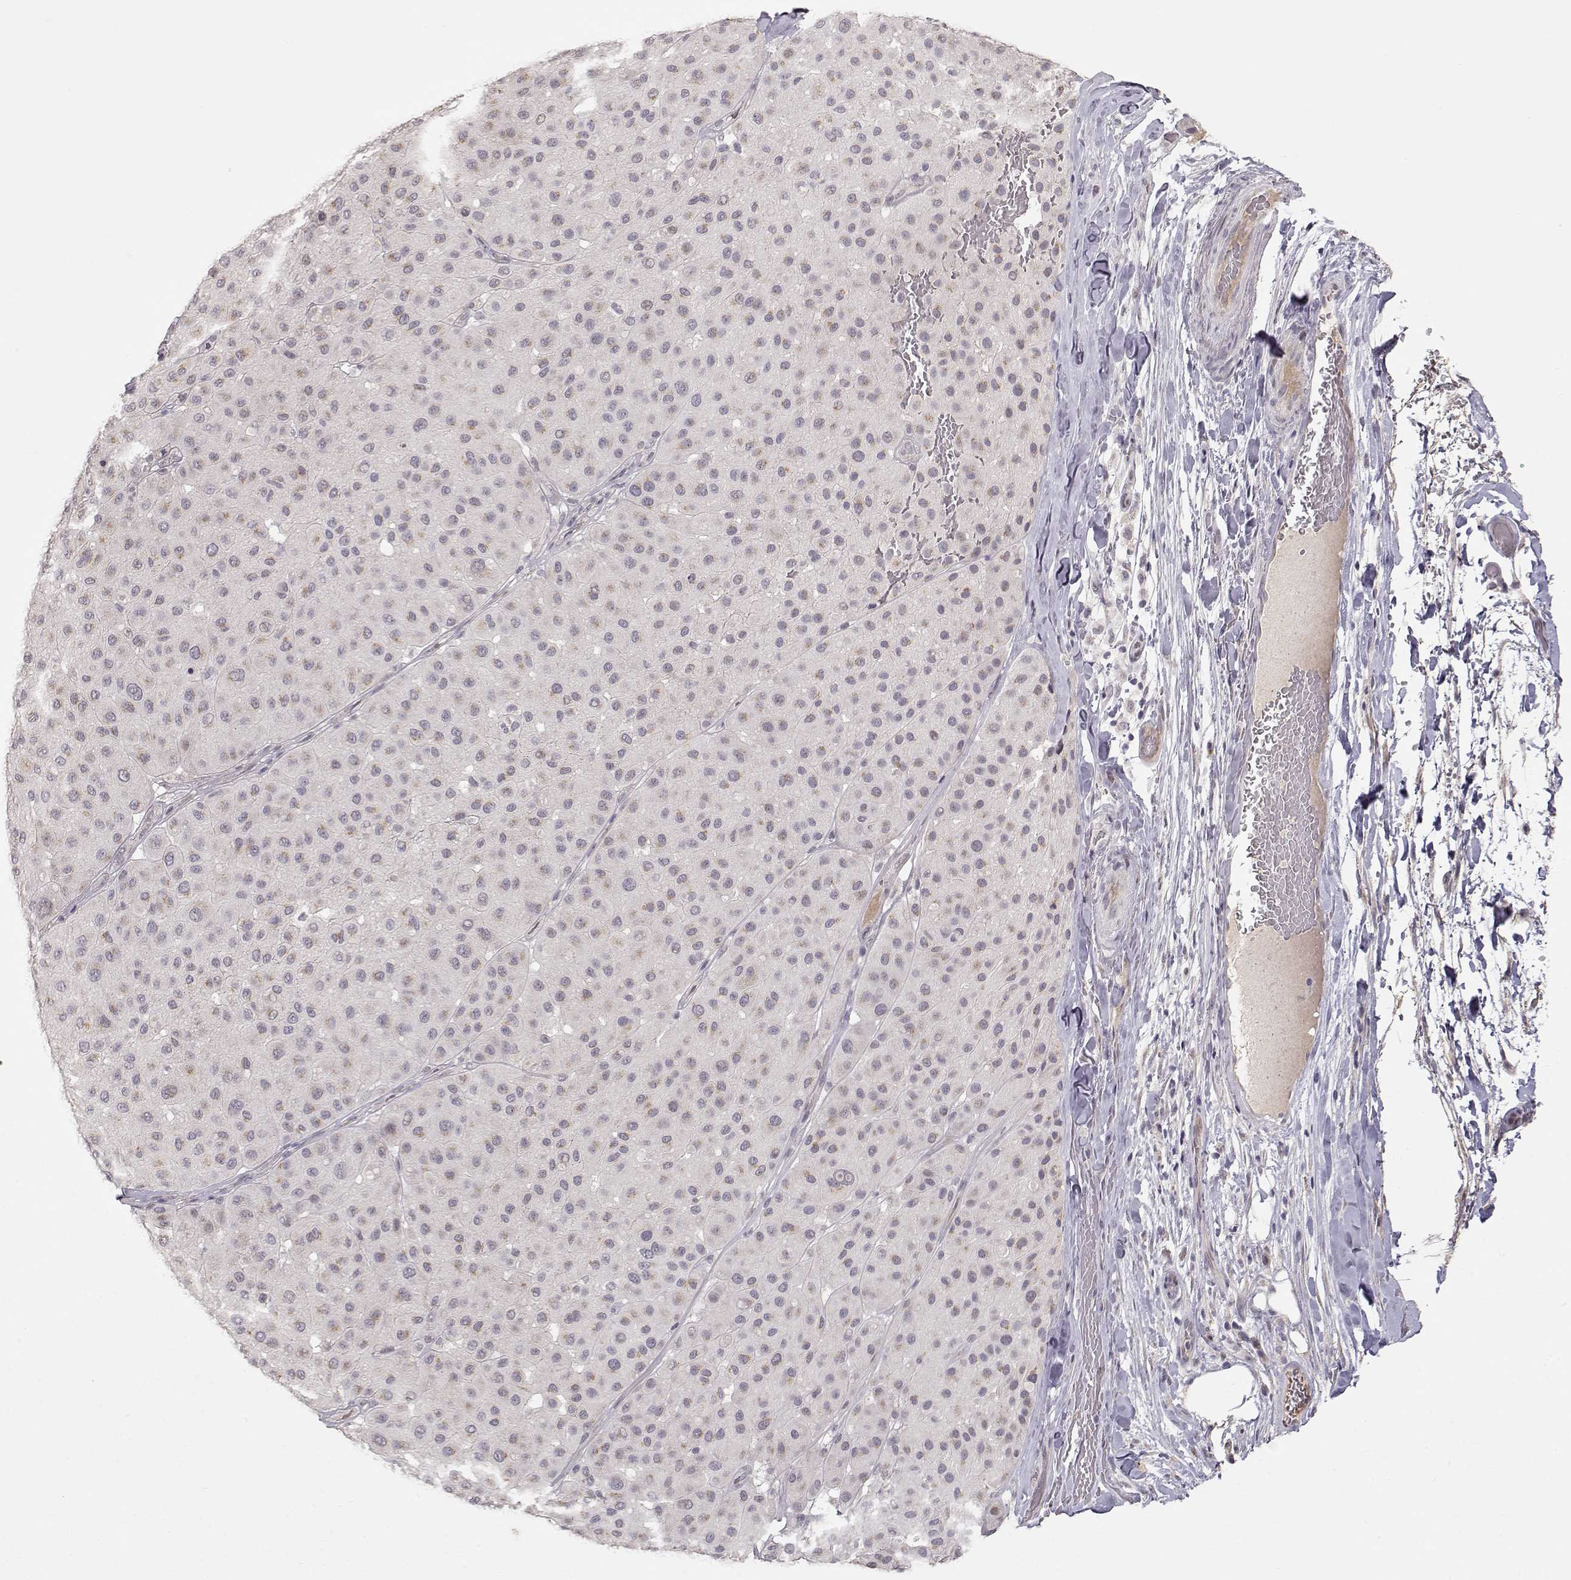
{"staining": {"intensity": "weak", "quantity": "25%-75%", "location": "cytoplasmic/membranous"}, "tissue": "melanoma", "cell_type": "Tumor cells", "image_type": "cancer", "snomed": [{"axis": "morphology", "description": "Malignant melanoma, Metastatic site"}, {"axis": "topography", "description": "Smooth muscle"}], "caption": "Malignant melanoma (metastatic site) was stained to show a protein in brown. There is low levels of weak cytoplasmic/membranous positivity in approximately 25%-75% of tumor cells.", "gene": "PNMT", "patient": {"sex": "male", "age": 41}}